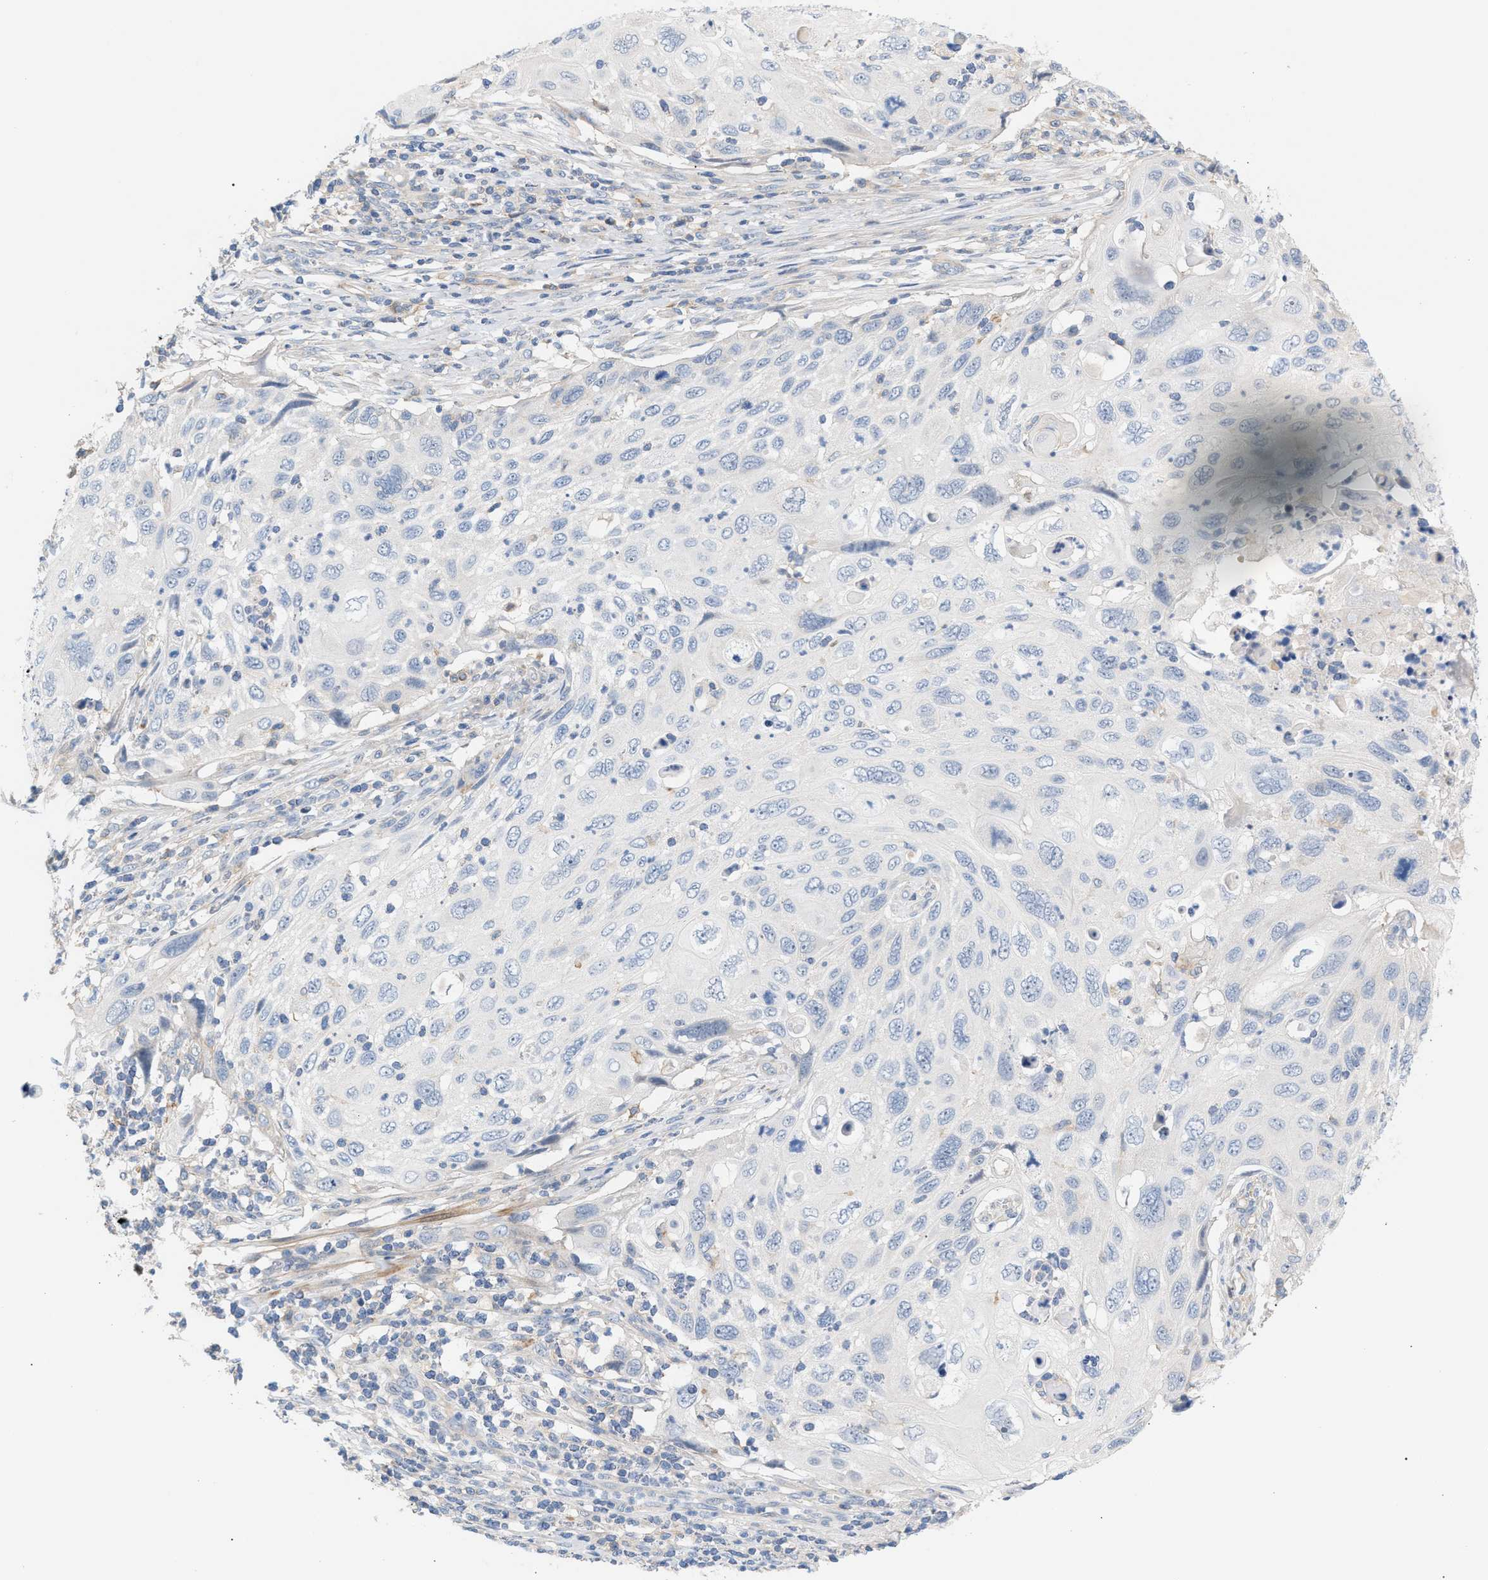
{"staining": {"intensity": "negative", "quantity": "none", "location": "none"}, "tissue": "cervical cancer", "cell_type": "Tumor cells", "image_type": "cancer", "snomed": [{"axis": "morphology", "description": "Squamous cell carcinoma, NOS"}, {"axis": "topography", "description": "Cervix"}], "caption": "Tumor cells show no significant protein staining in cervical cancer (squamous cell carcinoma).", "gene": "LRCH1", "patient": {"sex": "female", "age": 70}}